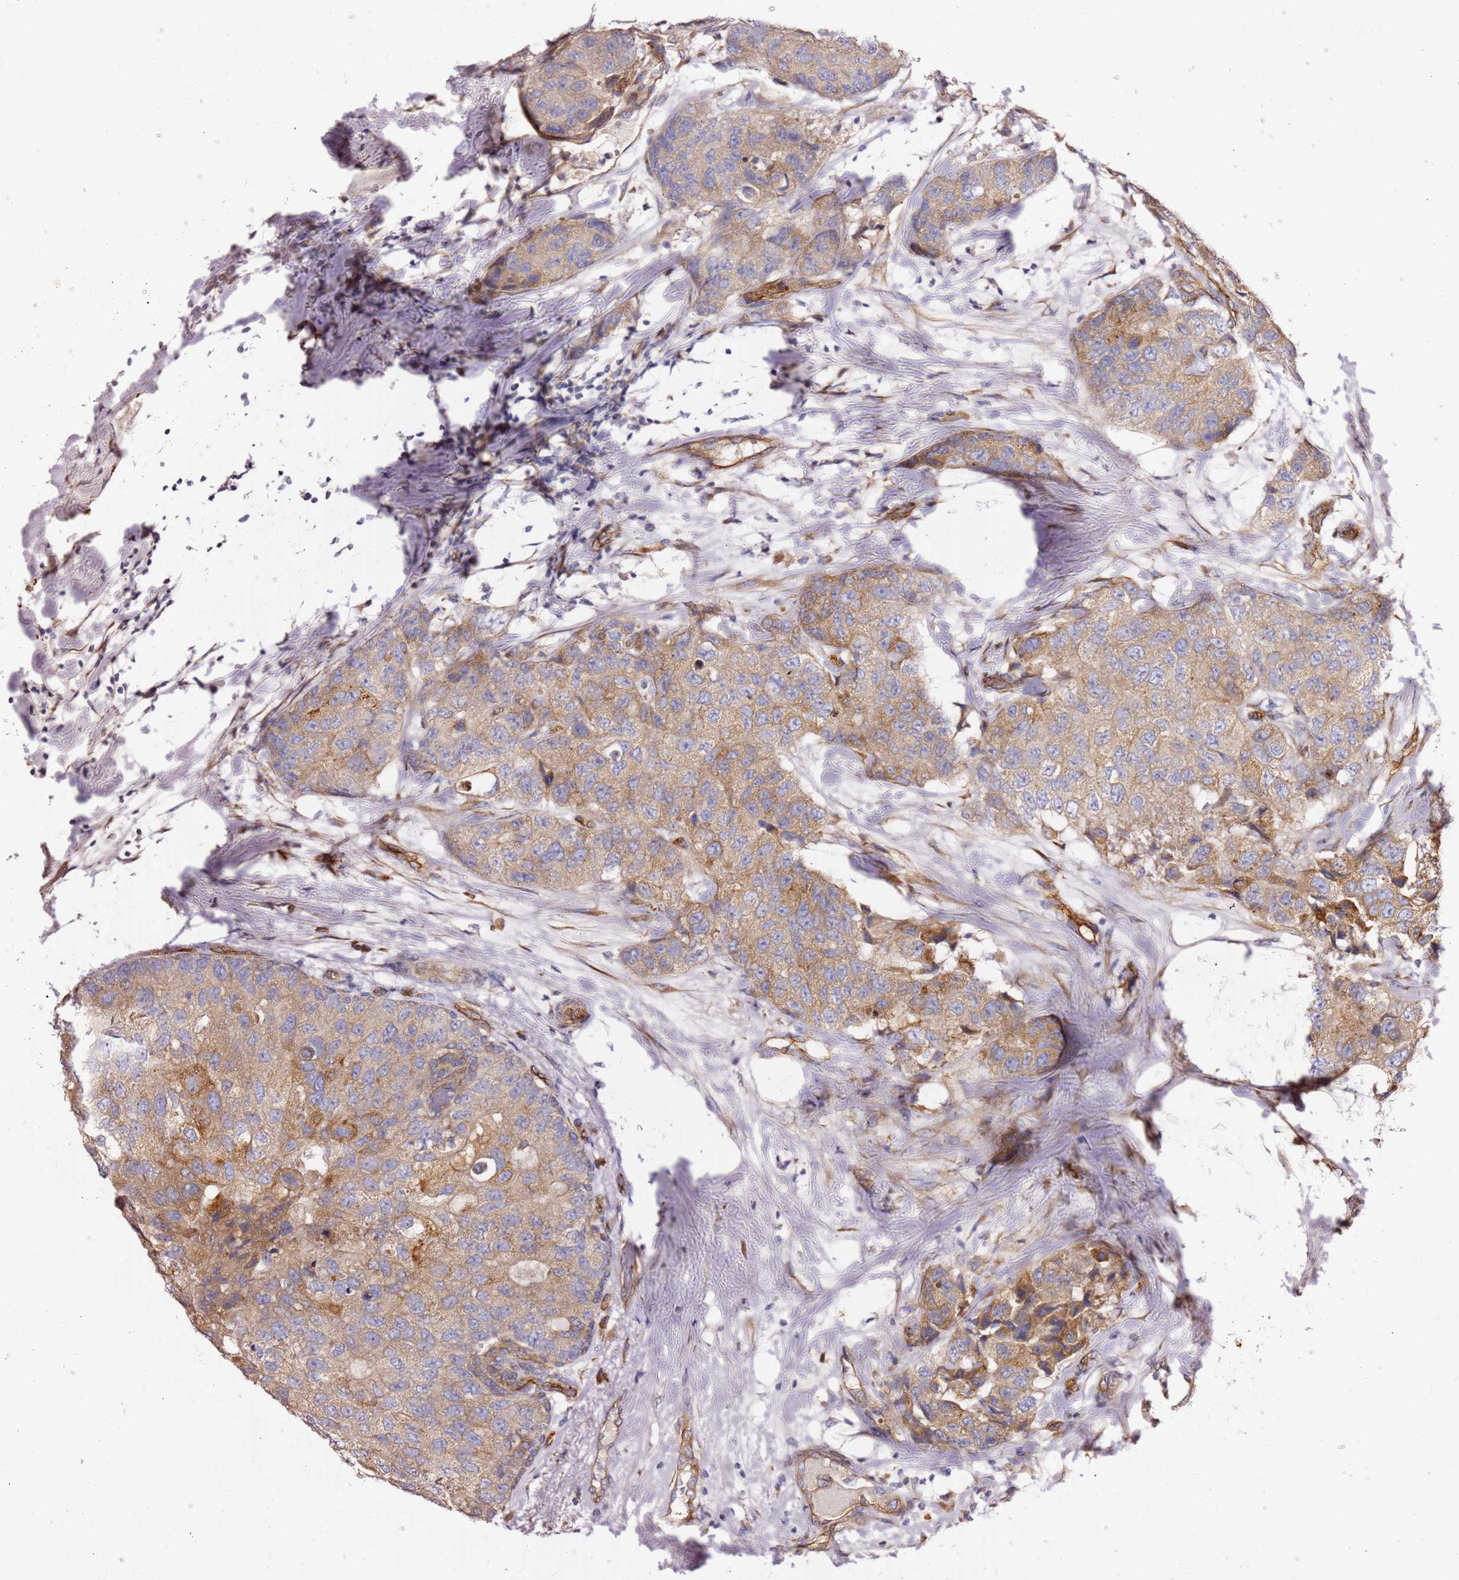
{"staining": {"intensity": "moderate", "quantity": ">75%", "location": "cytoplasmic/membranous"}, "tissue": "breast cancer", "cell_type": "Tumor cells", "image_type": "cancer", "snomed": [{"axis": "morphology", "description": "Duct carcinoma"}, {"axis": "topography", "description": "Breast"}], "caption": "An image of human breast cancer (invasive ductal carcinoma) stained for a protein displays moderate cytoplasmic/membranous brown staining in tumor cells.", "gene": "KIF7", "patient": {"sex": "female", "age": 62}}